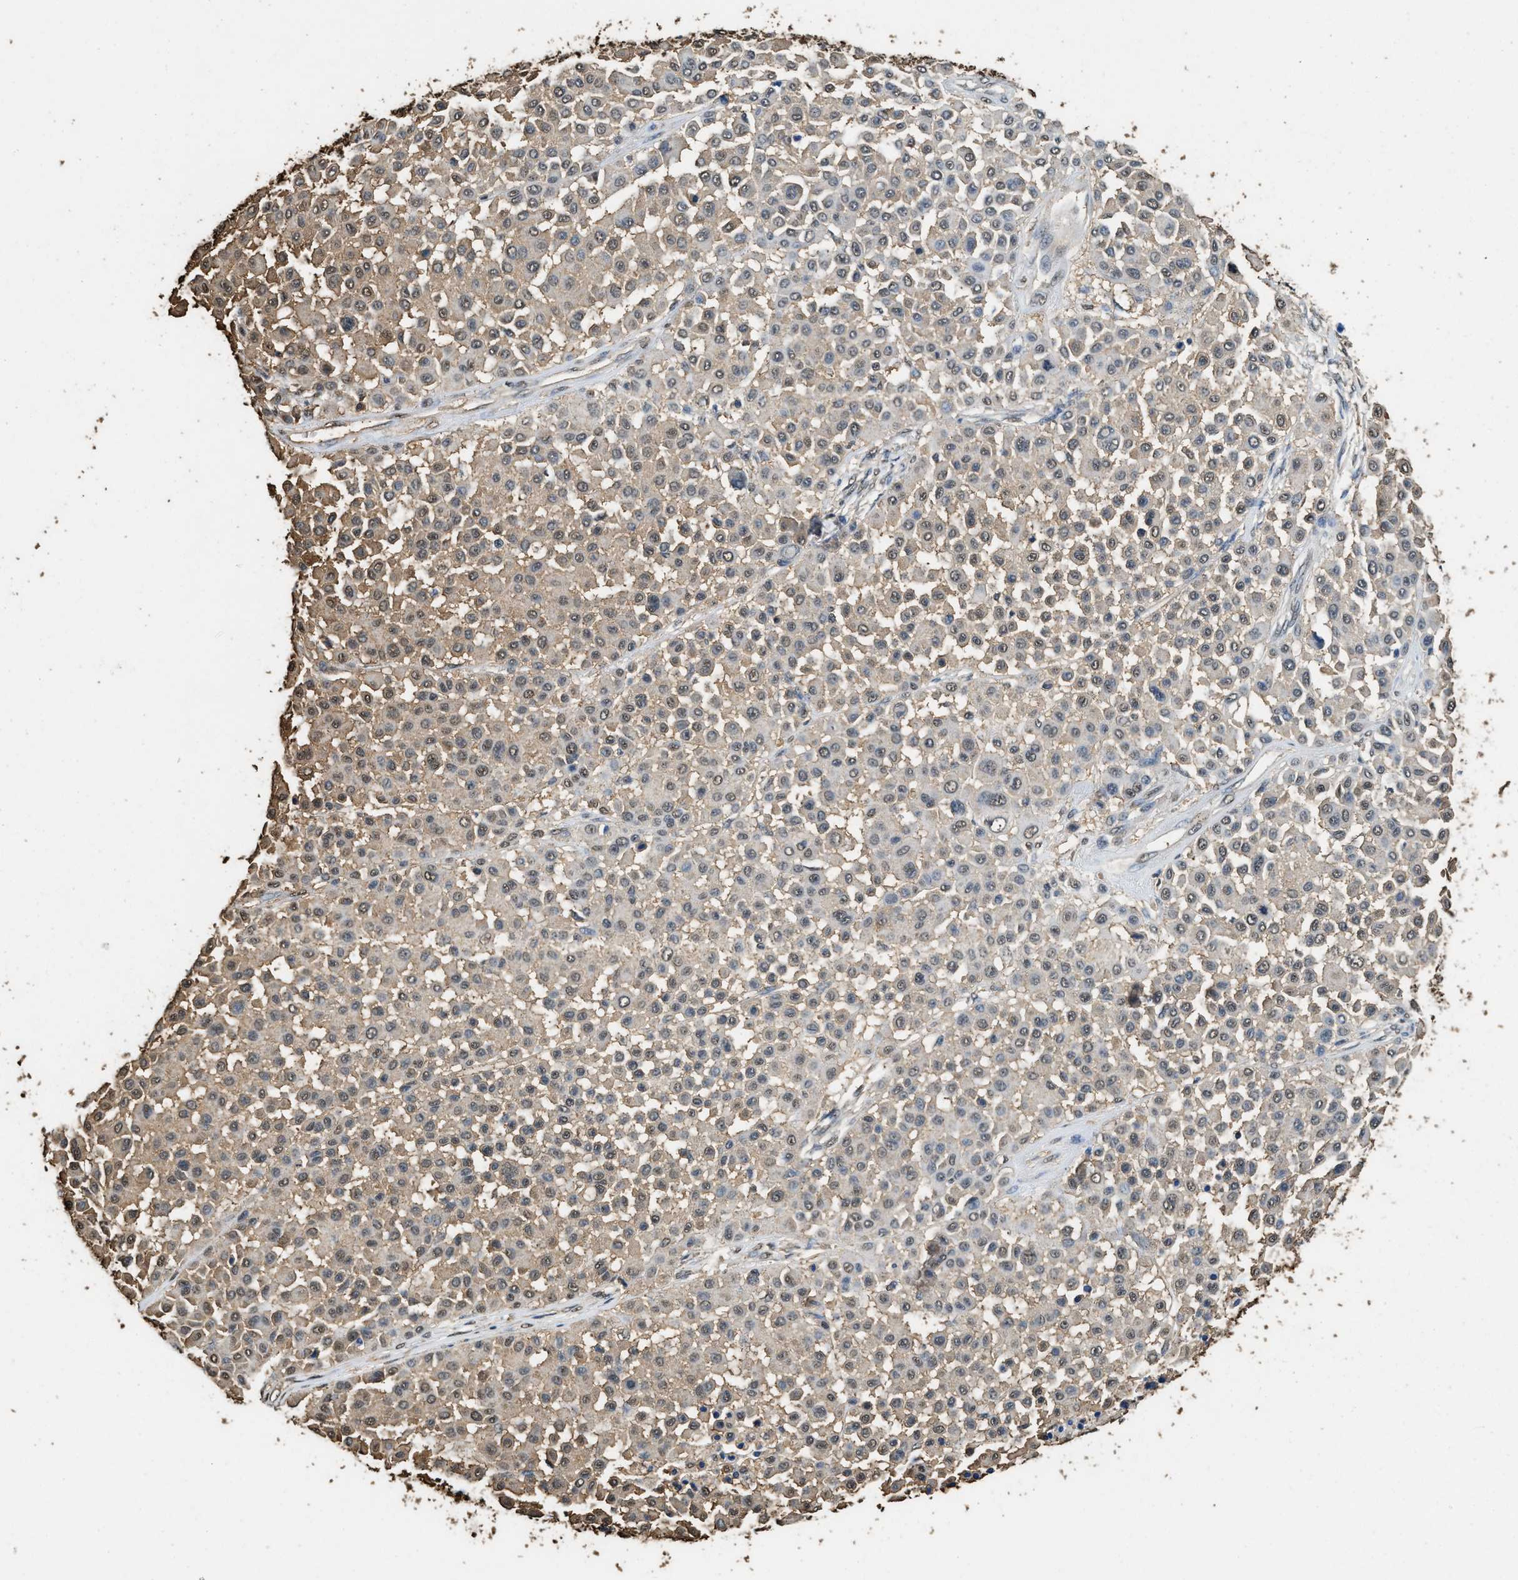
{"staining": {"intensity": "weak", "quantity": "25%-75%", "location": "cytoplasmic/membranous,nuclear"}, "tissue": "melanoma", "cell_type": "Tumor cells", "image_type": "cancer", "snomed": [{"axis": "morphology", "description": "Malignant melanoma, Metastatic site"}, {"axis": "topography", "description": "Soft tissue"}], "caption": "Melanoma stained with a brown dye exhibits weak cytoplasmic/membranous and nuclear positive positivity in about 25%-75% of tumor cells.", "gene": "GAPDH", "patient": {"sex": "male", "age": 41}}